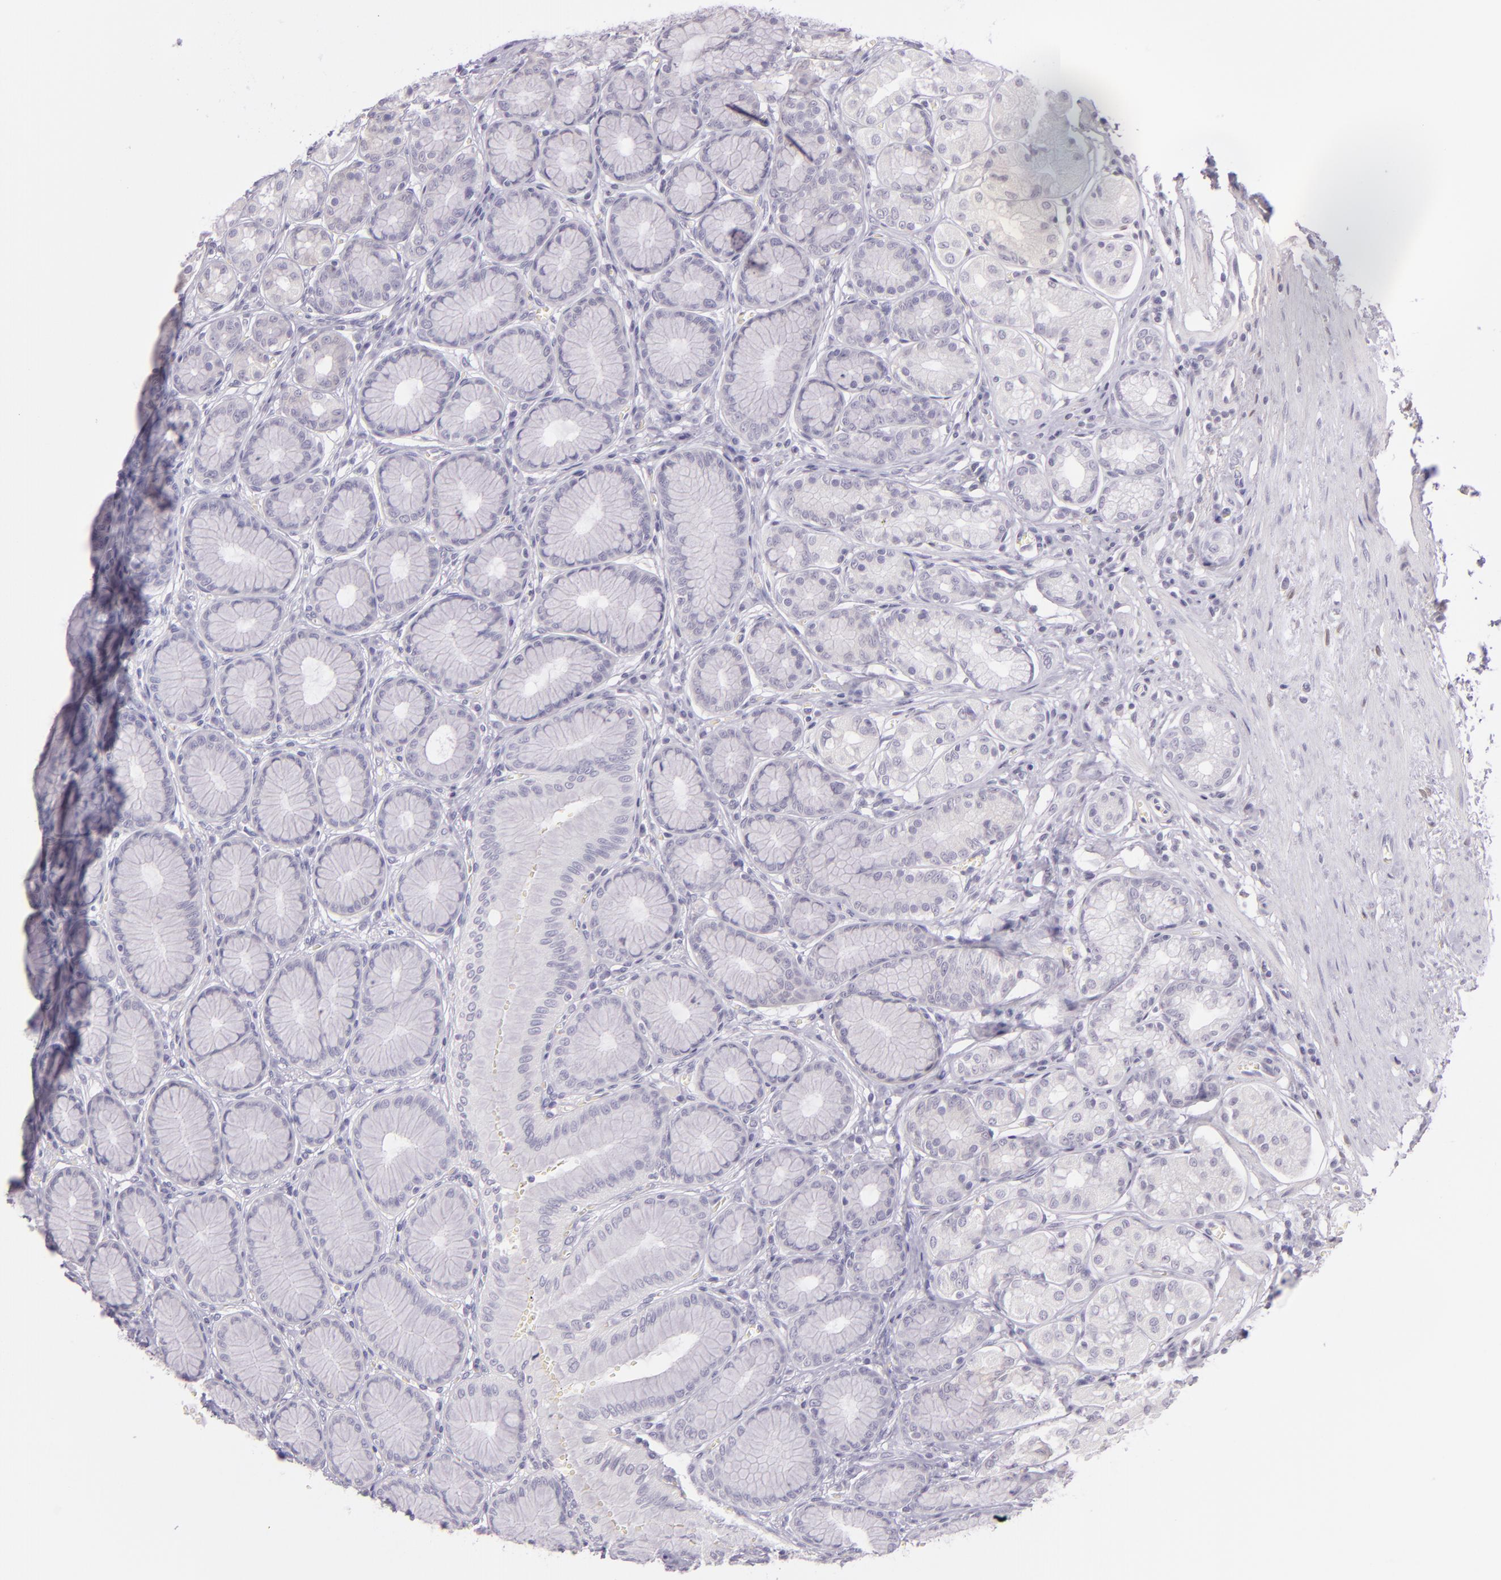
{"staining": {"intensity": "negative", "quantity": "none", "location": "none"}, "tissue": "stomach", "cell_type": "Glandular cells", "image_type": "normal", "snomed": [{"axis": "morphology", "description": "Normal tissue, NOS"}, {"axis": "topography", "description": "Stomach"}, {"axis": "topography", "description": "Stomach, lower"}], "caption": "Benign stomach was stained to show a protein in brown. There is no significant staining in glandular cells.", "gene": "CBS", "patient": {"sex": "male", "age": 76}}